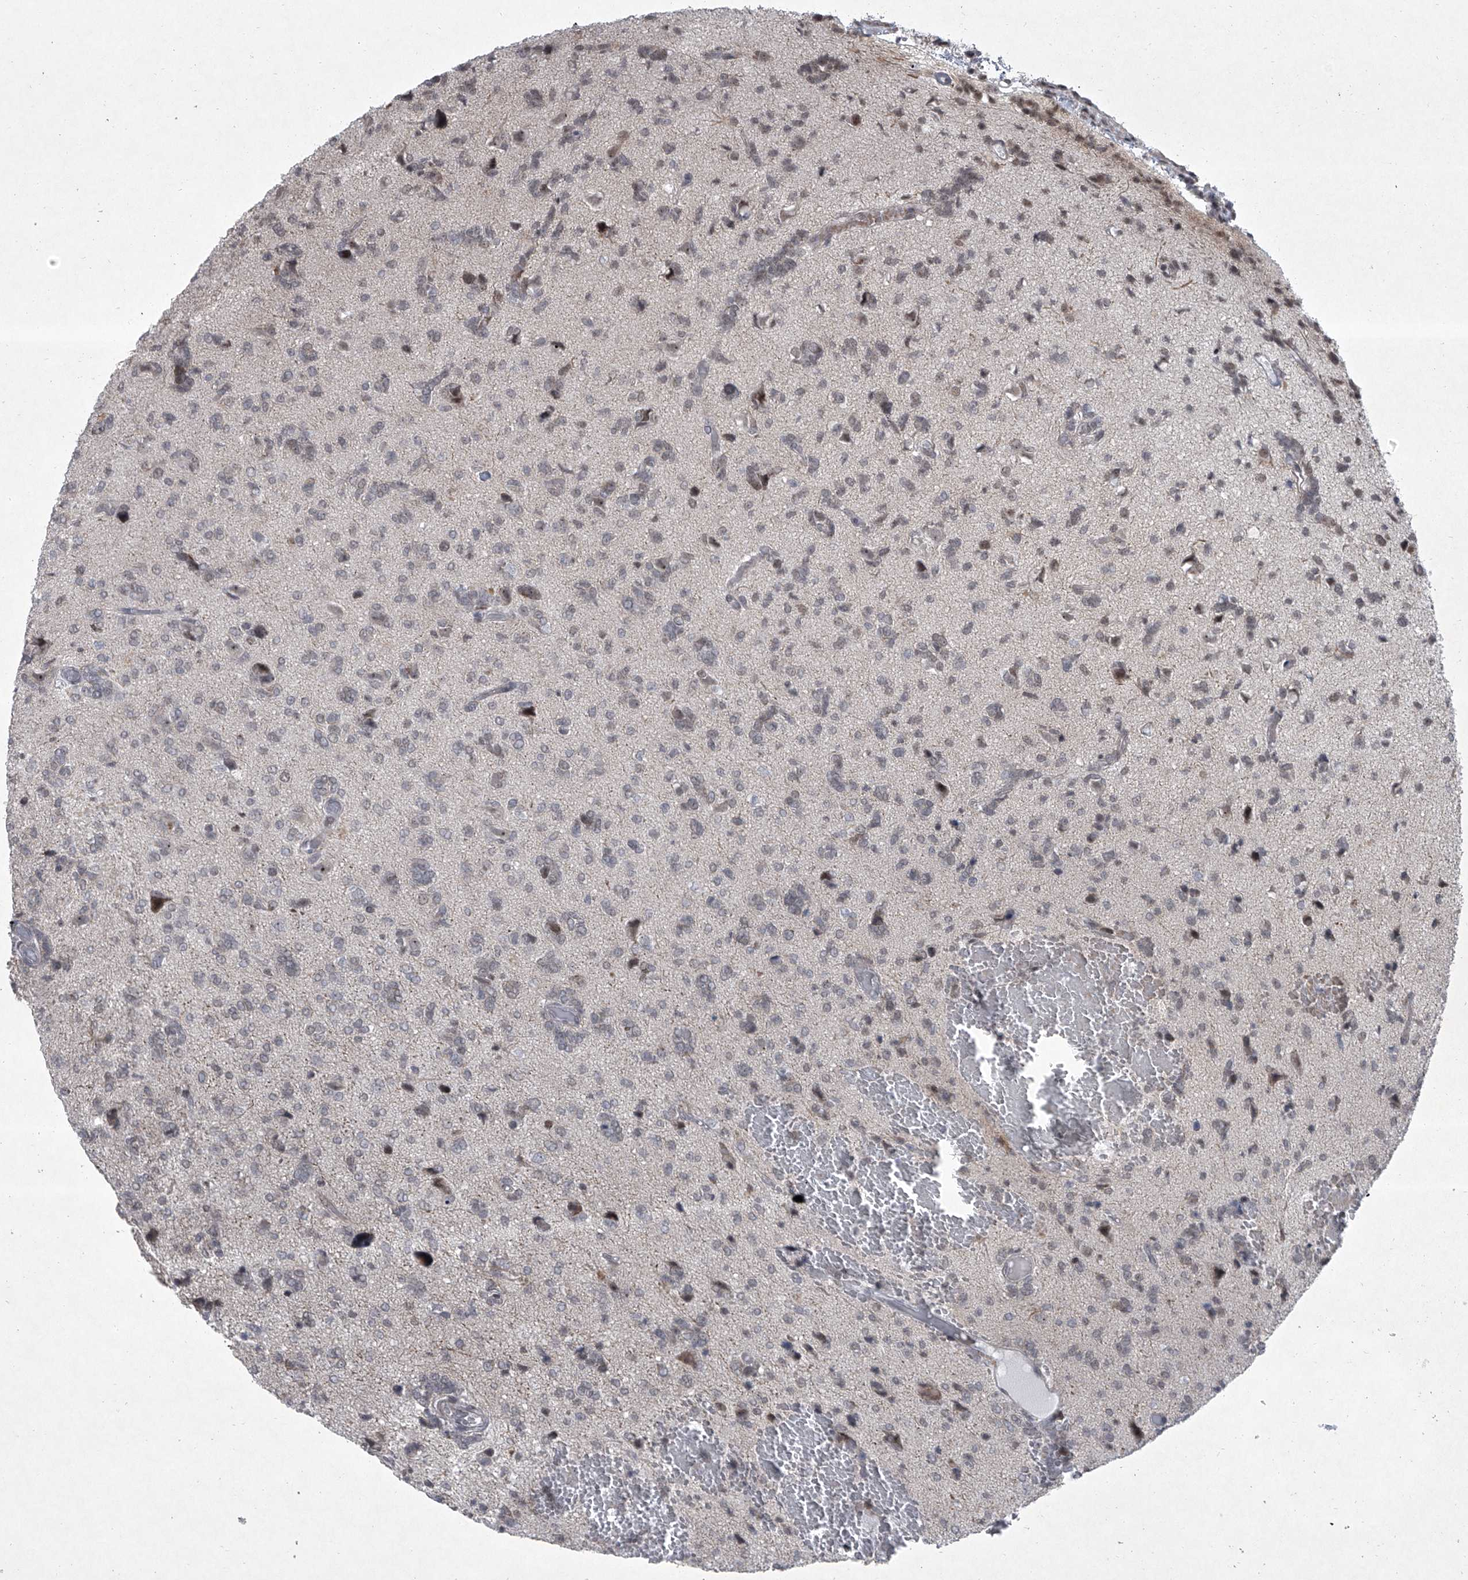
{"staining": {"intensity": "negative", "quantity": "none", "location": "none"}, "tissue": "glioma", "cell_type": "Tumor cells", "image_type": "cancer", "snomed": [{"axis": "morphology", "description": "Glioma, malignant, High grade"}, {"axis": "topography", "description": "Brain"}], "caption": "Immunohistochemistry photomicrograph of neoplastic tissue: human malignant glioma (high-grade) stained with DAB (3,3'-diaminobenzidine) demonstrates no significant protein expression in tumor cells.", "gene": "MLLT1", "patient": {"sex": "female", "age": 59}}